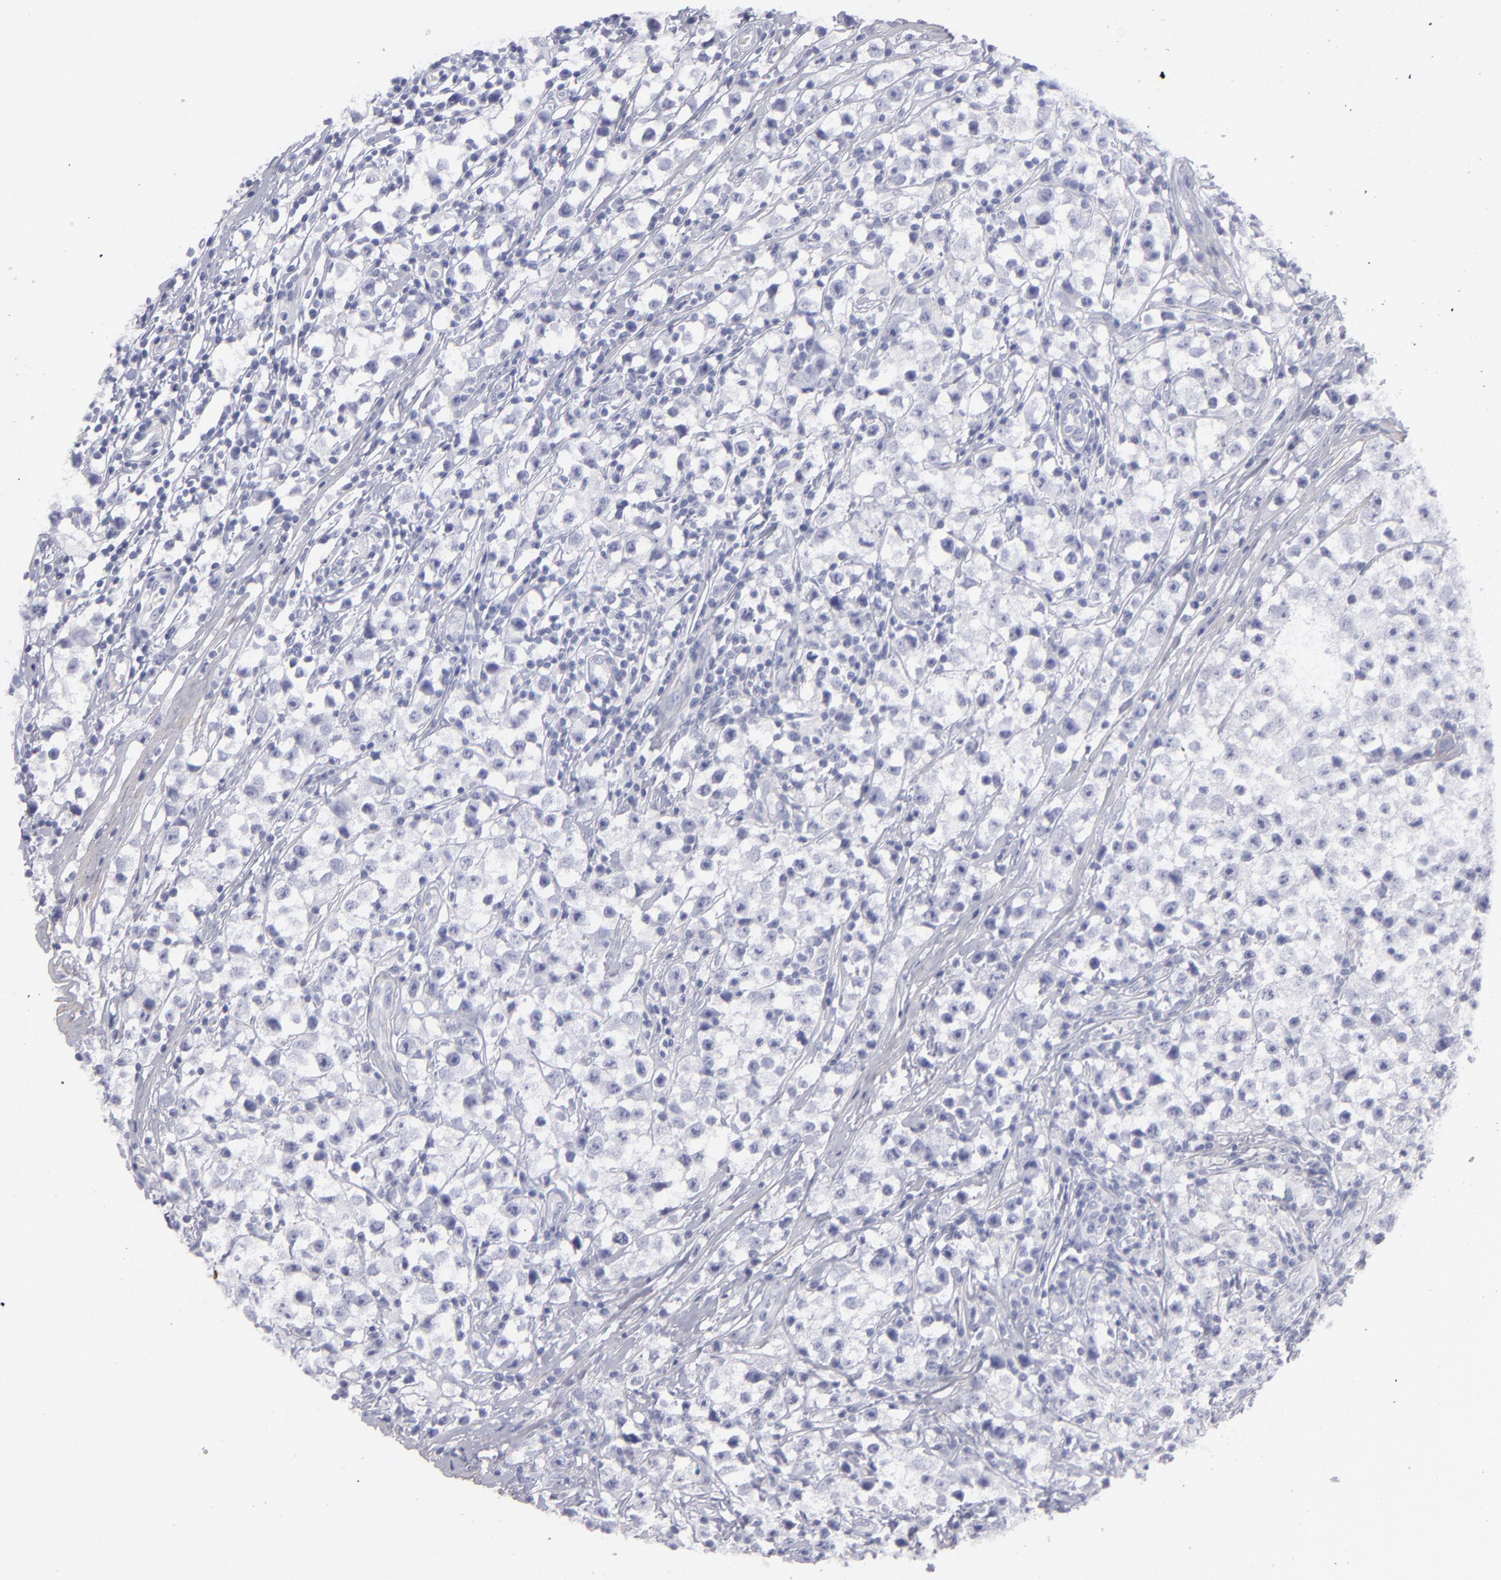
{"staining": {"intensity": "negative", "quantity": "none", "location": "none"}, "tissue": "testis cancer", "cell_type": "Tumor cells", "image_type": "cancer", "snomed": [{"axis": "morphology", "description": "Seminoma, NOS"}, {"axis": "topography", "description": "Testis"}], "caption": "IHC photomicrograph of neoplastic tissue: testis cancer stained with DAB shows no significant protein positivity in tumor cells.", "gene": "MYH11", "patient": {"sex": "male", "age": 35}}